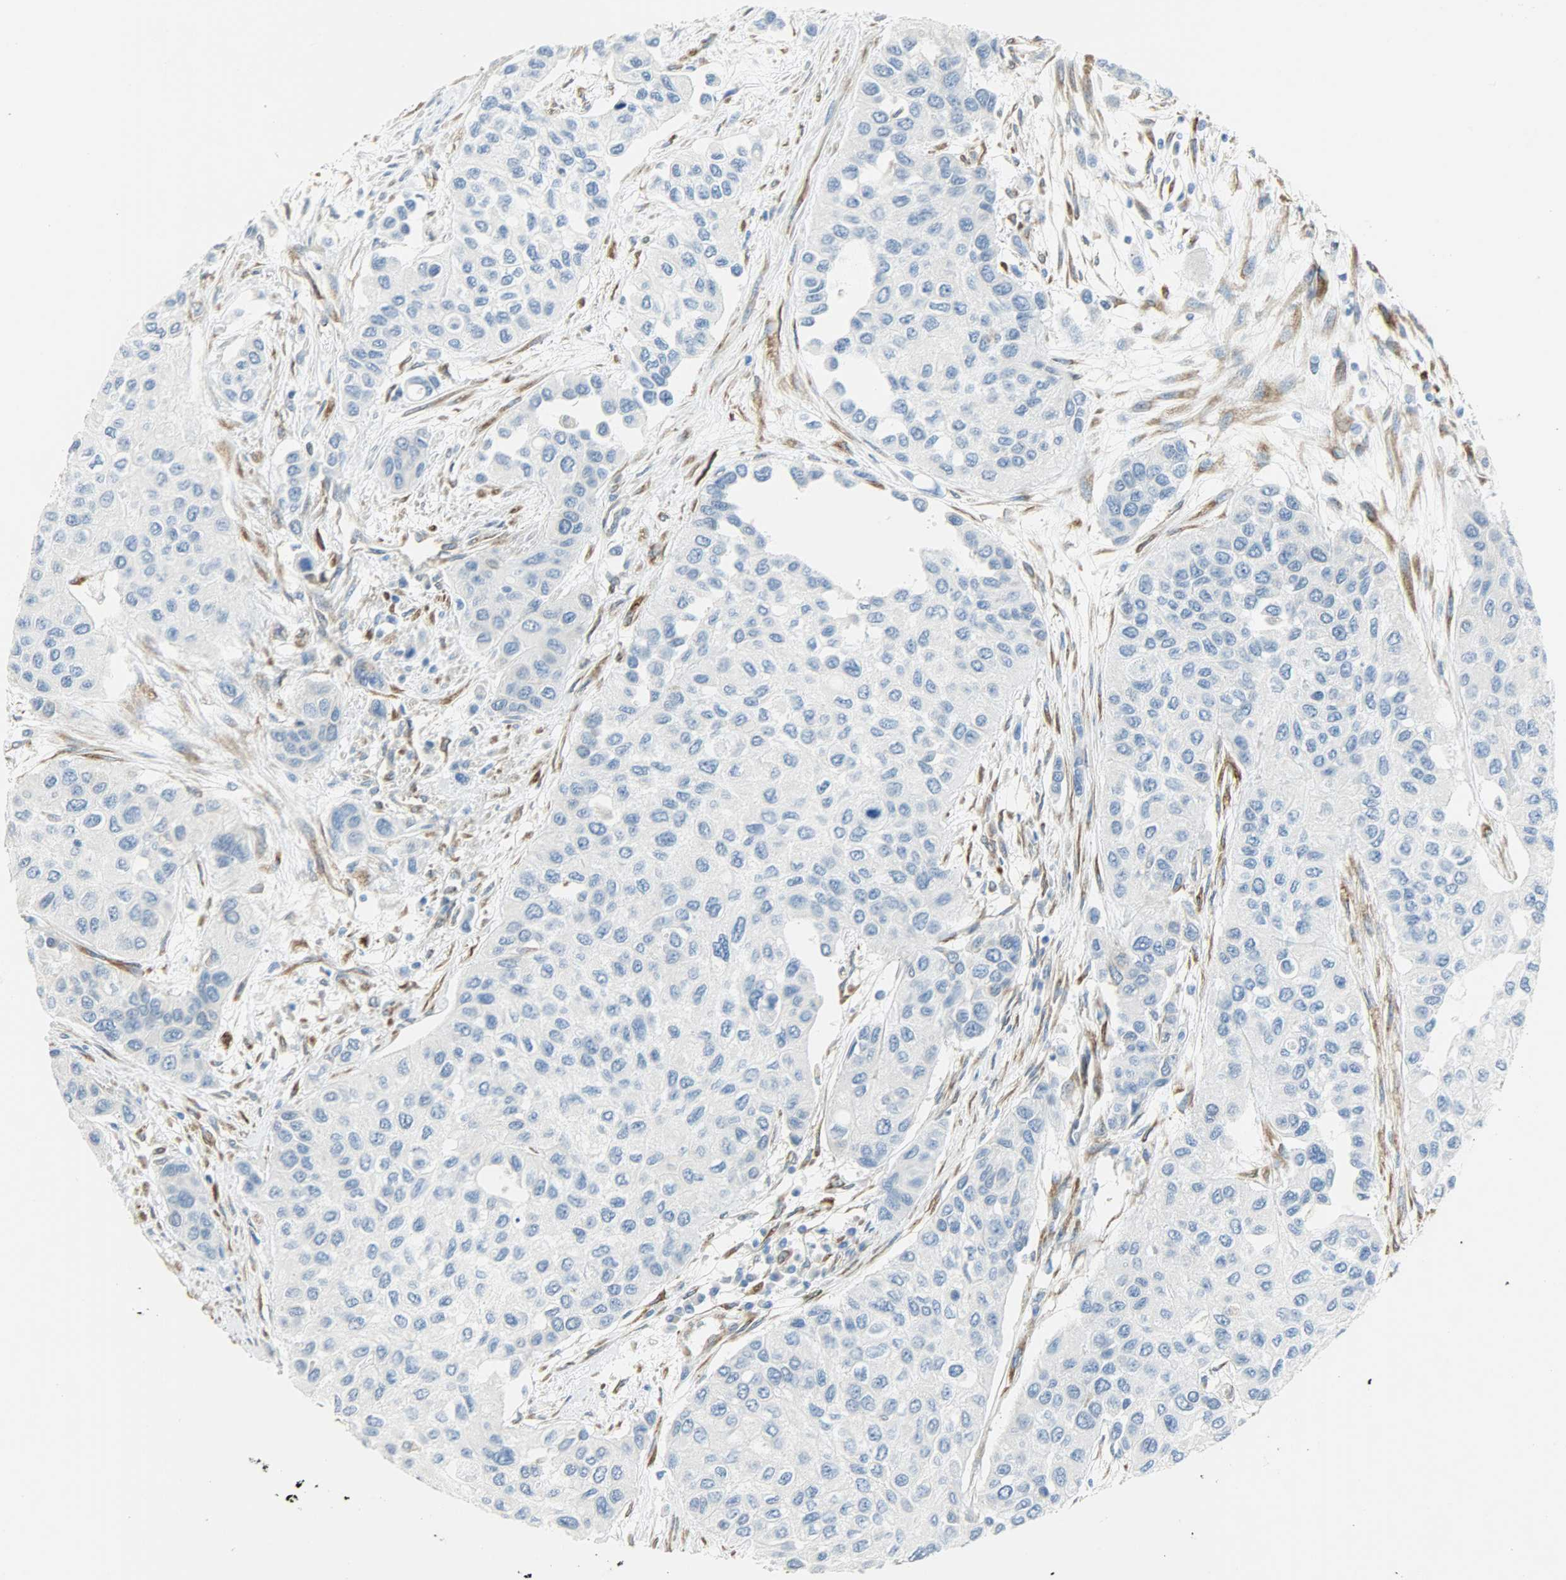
{"staining": {"intensity": "negative", "quantity": "none", "location": "none"}, "tissue": "urothelial cancer", "cell_type": "Tumor cells", "image_type": "cancer", "snomed": [{"axis": "morphology", "description": "Urothelial carcinoma, High grade"}, {"axis": "topography", "description": "Urinary bladder"}], "caption": "The photomicrograph demonstrates no staining of tumor cells in urothelial cancer. The staining was performed using DAB to visualize the protein expression in brown, while the nuclei were stained in blue with hematoxylin (Magnification: 20x).", "gene": "PKD2", "patient": {"sex": "female", "age": 56}}